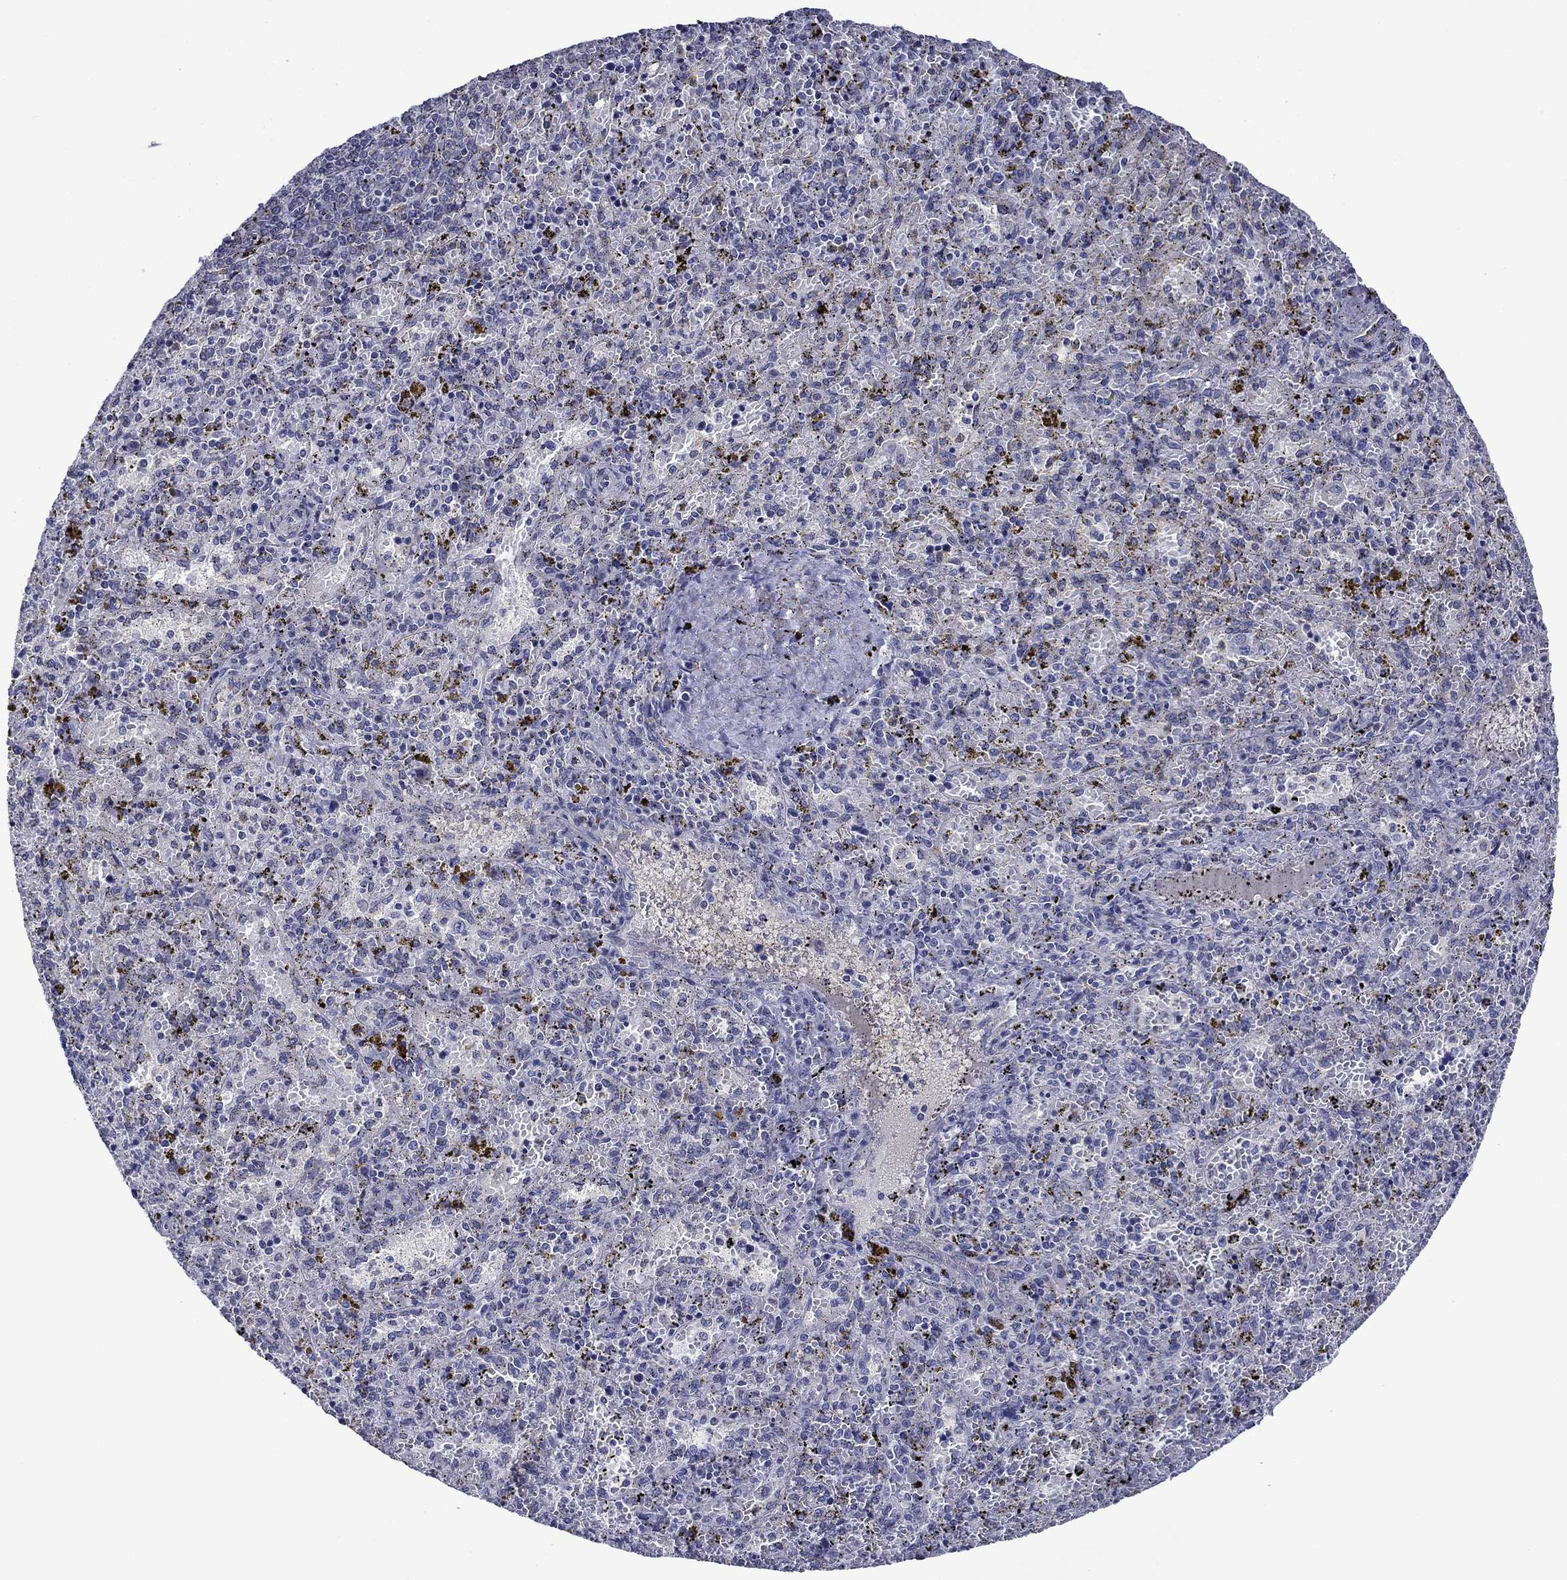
{"staining": {"intensity": "negative", "quantity": "none", "location": "none"}, "tissue": "spleen", "cell_type": "Cells in red pulp", "image_type": "normal", "snomed": [{"axis": "morphology", "description": "Normal tissue, NOS"}, {"axis": "topography", "description": "Spleen"}], "caption": "Cells in red pulp are negative for brown protein staining in normal spleen. (DAB immunohistochemistry (IHC), high magnification).", "gene": "SPATA7", "patient": {"sex": "female", "age": 50}}